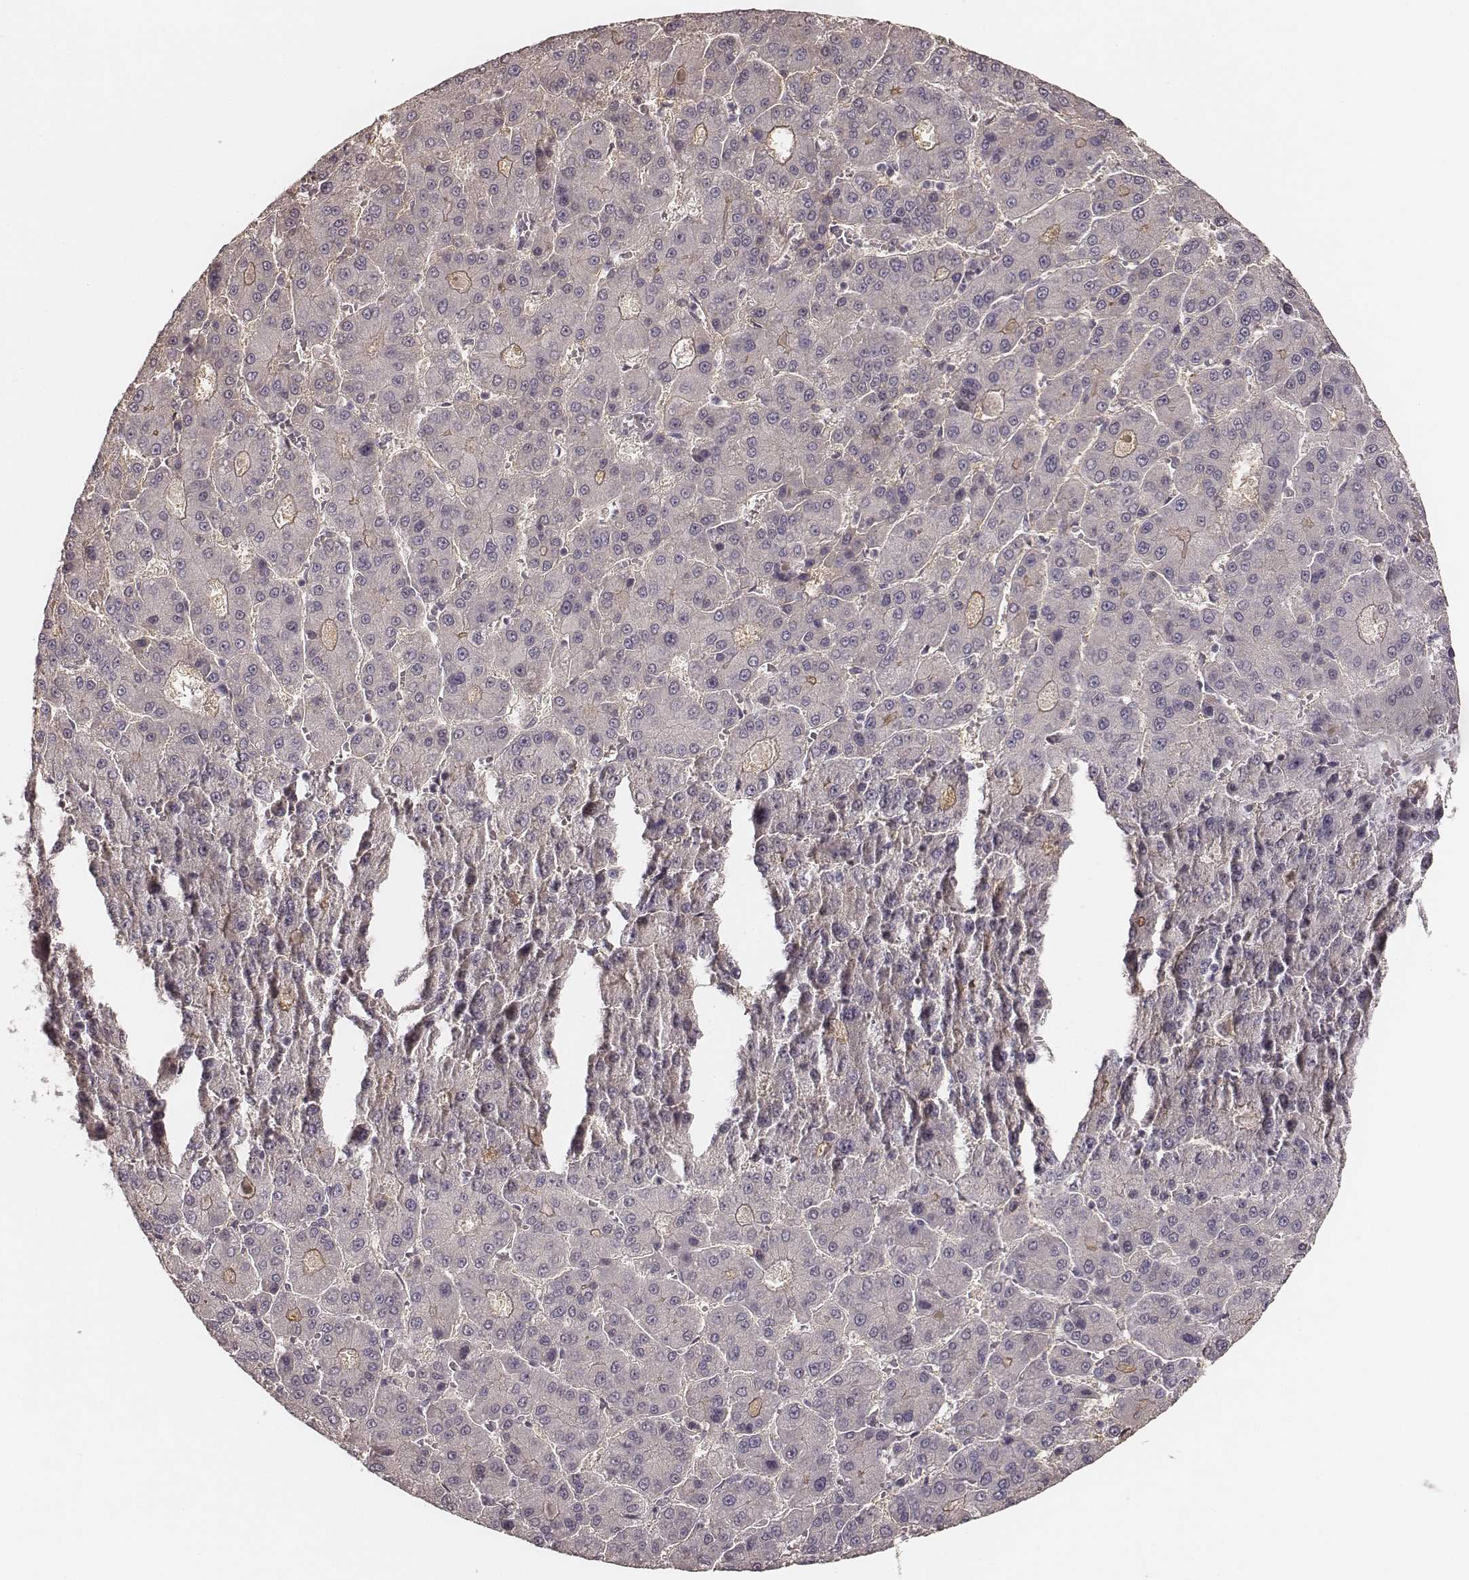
{"staining": {"intensity": "negative", "quantity": "none", "location": "none"}, "tissue": "liver cancer", "cell_type": "Tumor cells", "image_type": "cancer", "snomed": [{"axis": "morphology", "description": "Carcinoma, Hepatocellular, NOS"}, {"axis": "topography", "description": "Liver"}], "caption": "This histopathology image is of hepatocellular carcinoma (liver) stained with immunohistochemistry to label a protein in brown with the nuclei are counter-stained blue. There is no staining in tumor cells.", "gene": "LY6K", "patient": {"sex": "male", "age": 70}}